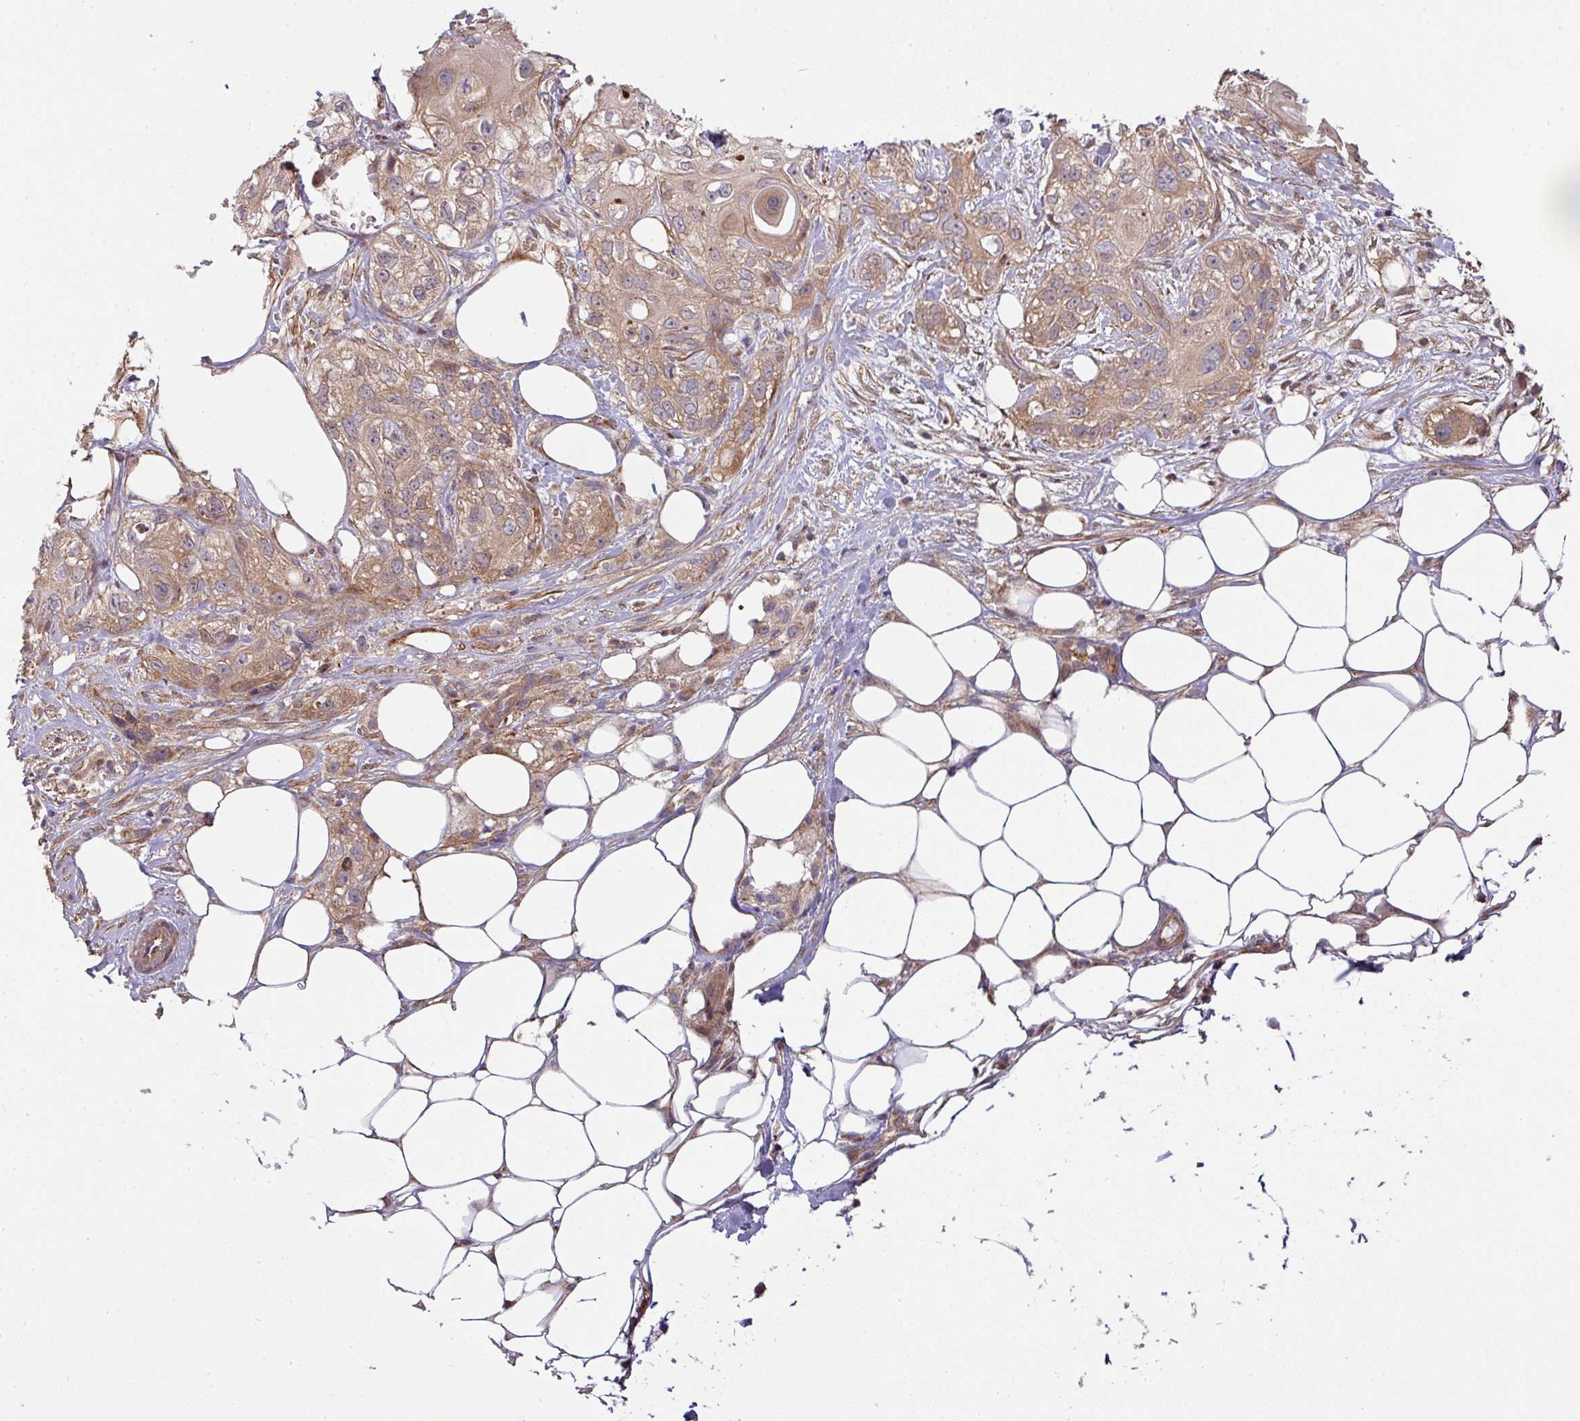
{"staining": {"intensity": "moderate", "quantity": ">75%", "location": "cytoplasmic/membranous"}, "tissue": "skin cancer", "cell_type": "Tumor cells", "image_type": "cancer", "snomed": [{"axis": "morphology", "description": "Normal tissue, NOS"}, {"axis": "morphology", "description": "Squamous cell carcinoma, NOS"}, {"axis": "topography", "description": "Skin"}], "caption": "Protein expression analysis of skin squamous cell carcinoma reveals moderate cytoplasmic/membranous positivity in approximately >75% of tumor cells.", "gene": "STK35", "patient": {"sex": "male", "age": 72}}